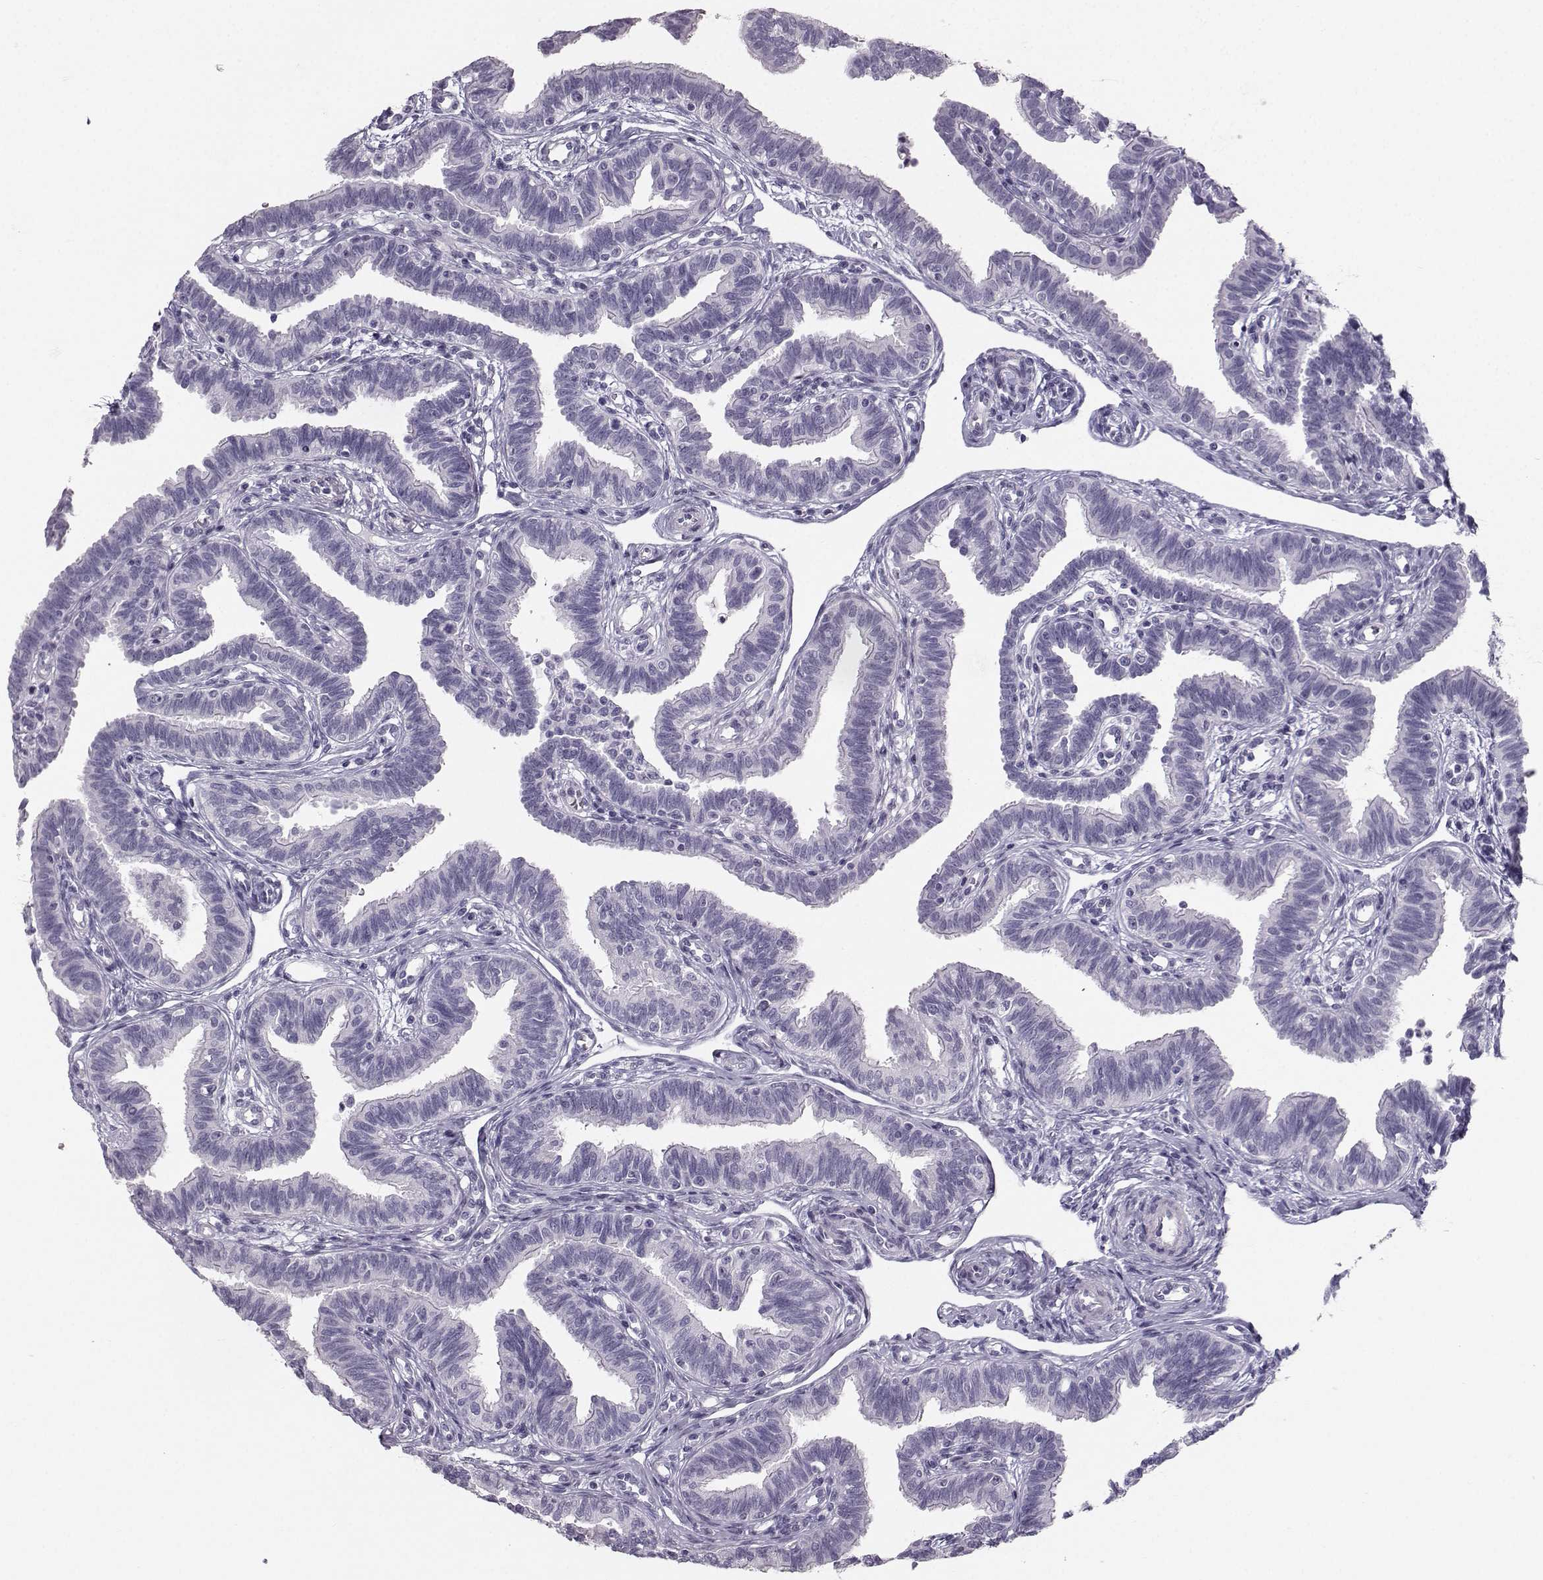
{"staining": {"intensity": "negative", "quantity": "none", "location": "none"}, "tissue": "fallopian tube", "cell_type": "Glandular cells", "image_type": "normal", "snomed": [{"axis": "morphology", "description": "Normal tissue, NOS"}, {"axis": "topography", "description": "Fallopian tube"}], "caption": "Immunohistochemical staining of unremarkable fallopian tube displays no significant expression in glandular cells. Brightfield microscopy of immunohistochemistry stained with DAB (brown) and hematoxylin (blue), captured at high magnification.", "gene": "CASR", "patient": {"sex": "female", "age": 36}}